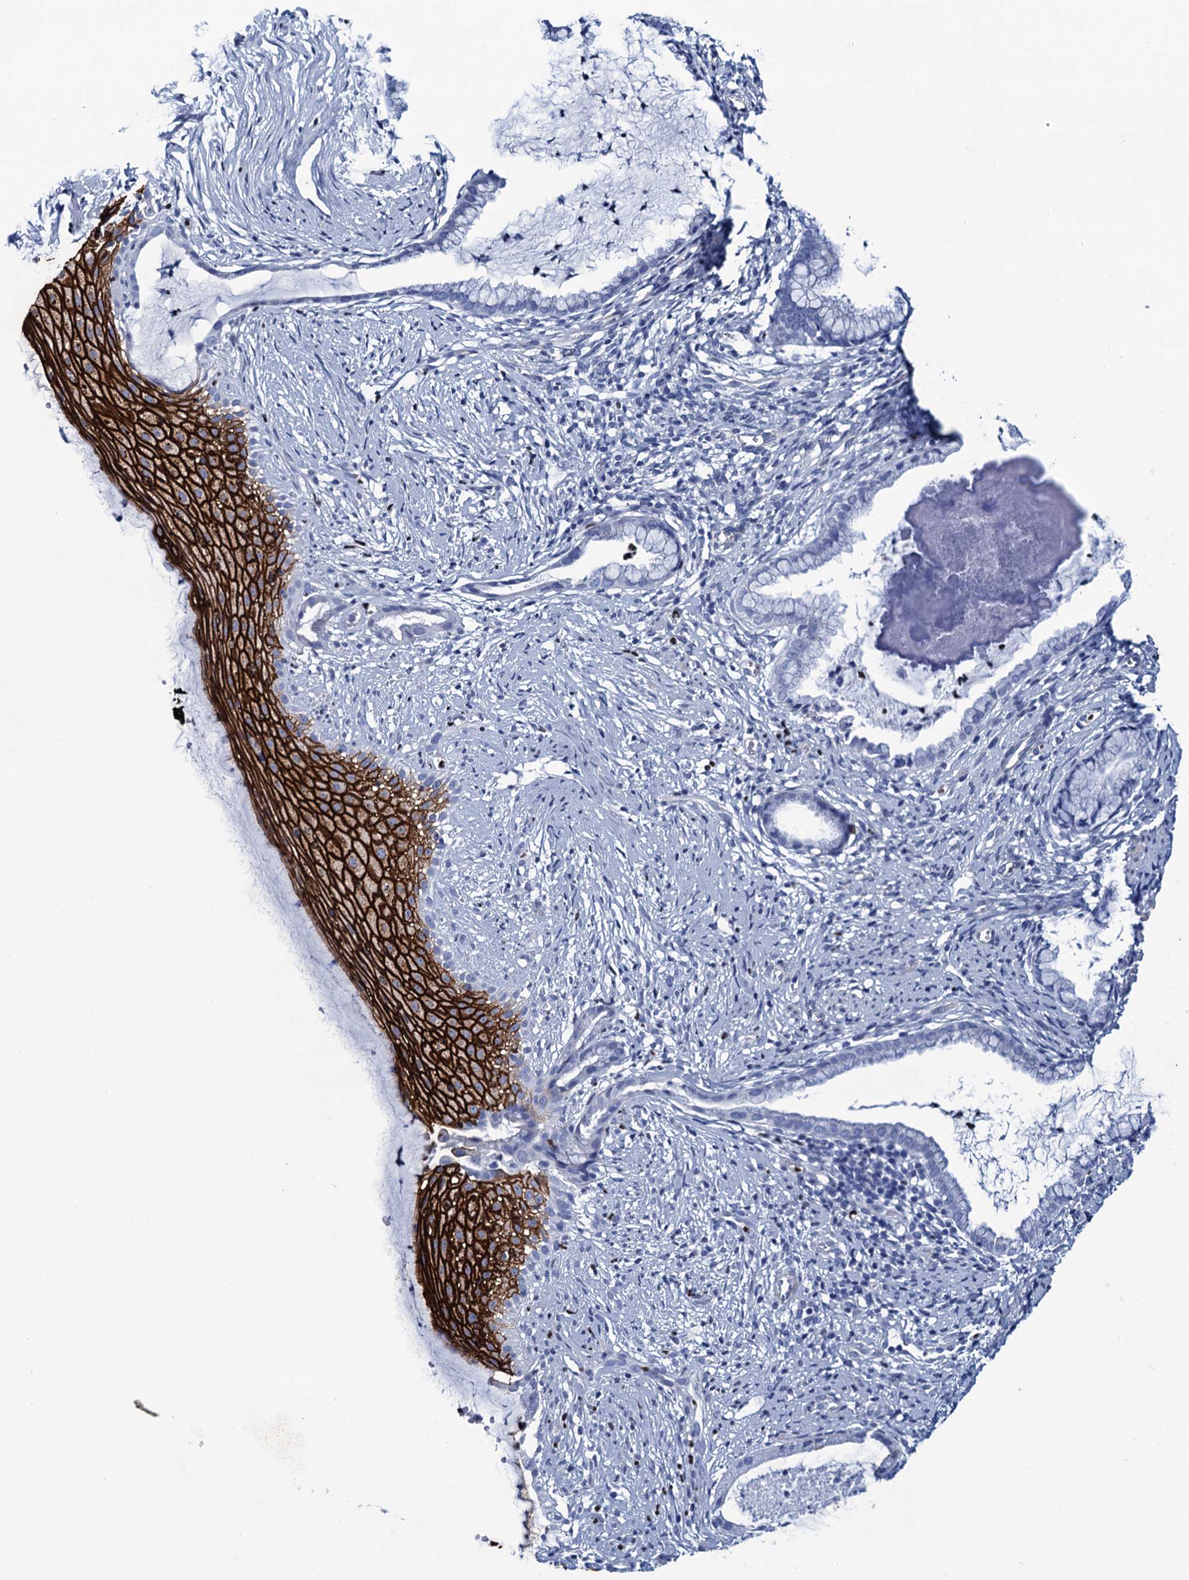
{"staining": {"intensity": "negative", "quantity": "none", "location": "none"}, "tissue": "cervix", "cell_type": "Glandular cells", "image_type": "normal", "snomed": [{"axis": "morphology", "description": "Normal tissue, NOS"}, {"axis": "topography", "description": "Cervix"}], "caption": "Immunohistochemistry (IHC) of normal human cervix reveals no staining in glandular cells. (DAB IHC, high magnification).", "gene": "RHCG", "patient": {"sex": "female", "age": 36}}